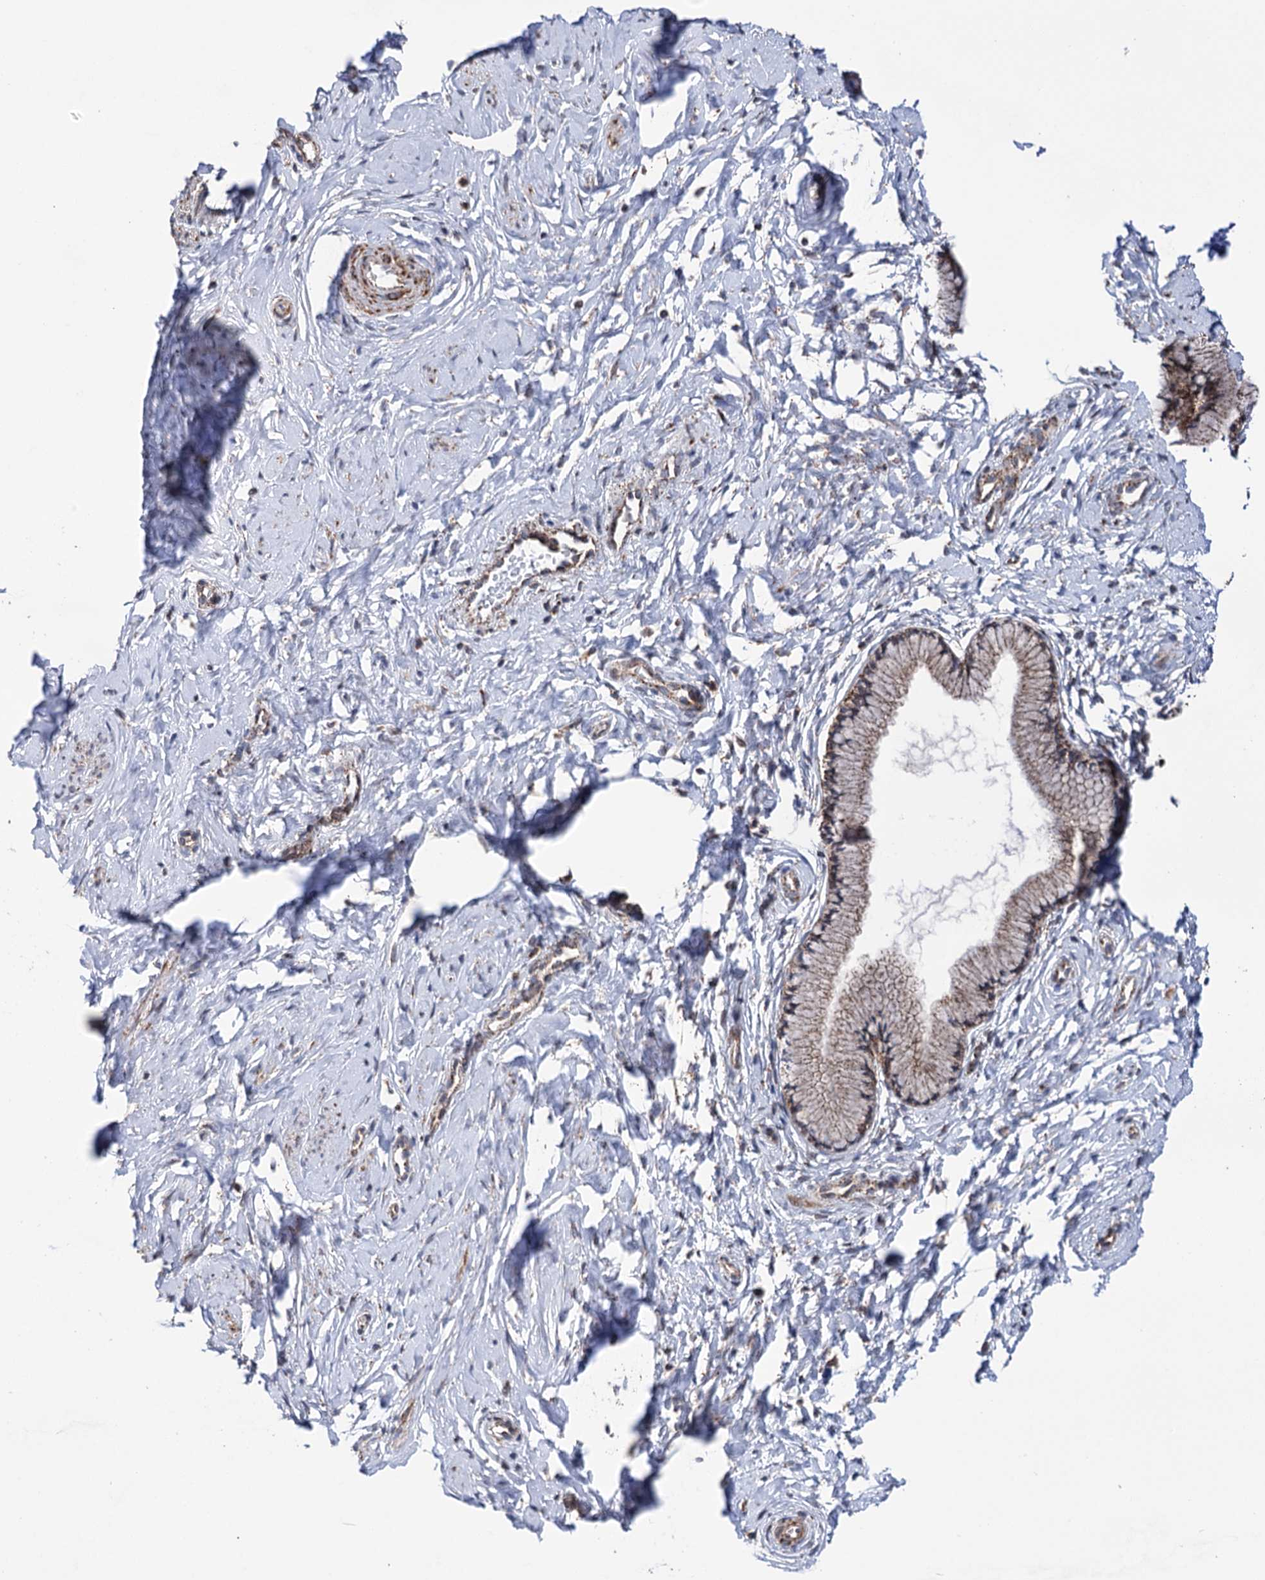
{"staining": {"intensity": "weak", "quantity": ">75%", "location": "cytoplasmic/membranous"}, "tissue": "cervix", "cell_type": "Glandular cells", "image_type": "normal", "snomed": [{"axis": "morphology", "description": "Normal tissue, NOS"}, {"axis": "topography", "description": "Cervix"}], "caption": "Unremarkable cervix displays weak cytoplasmic/membranous expression in approximately >75% of glandular cells, visualized by immunohistochemistry.", "gene": "SUCLA2", "patient": {"sex": "female", "age": 33}}